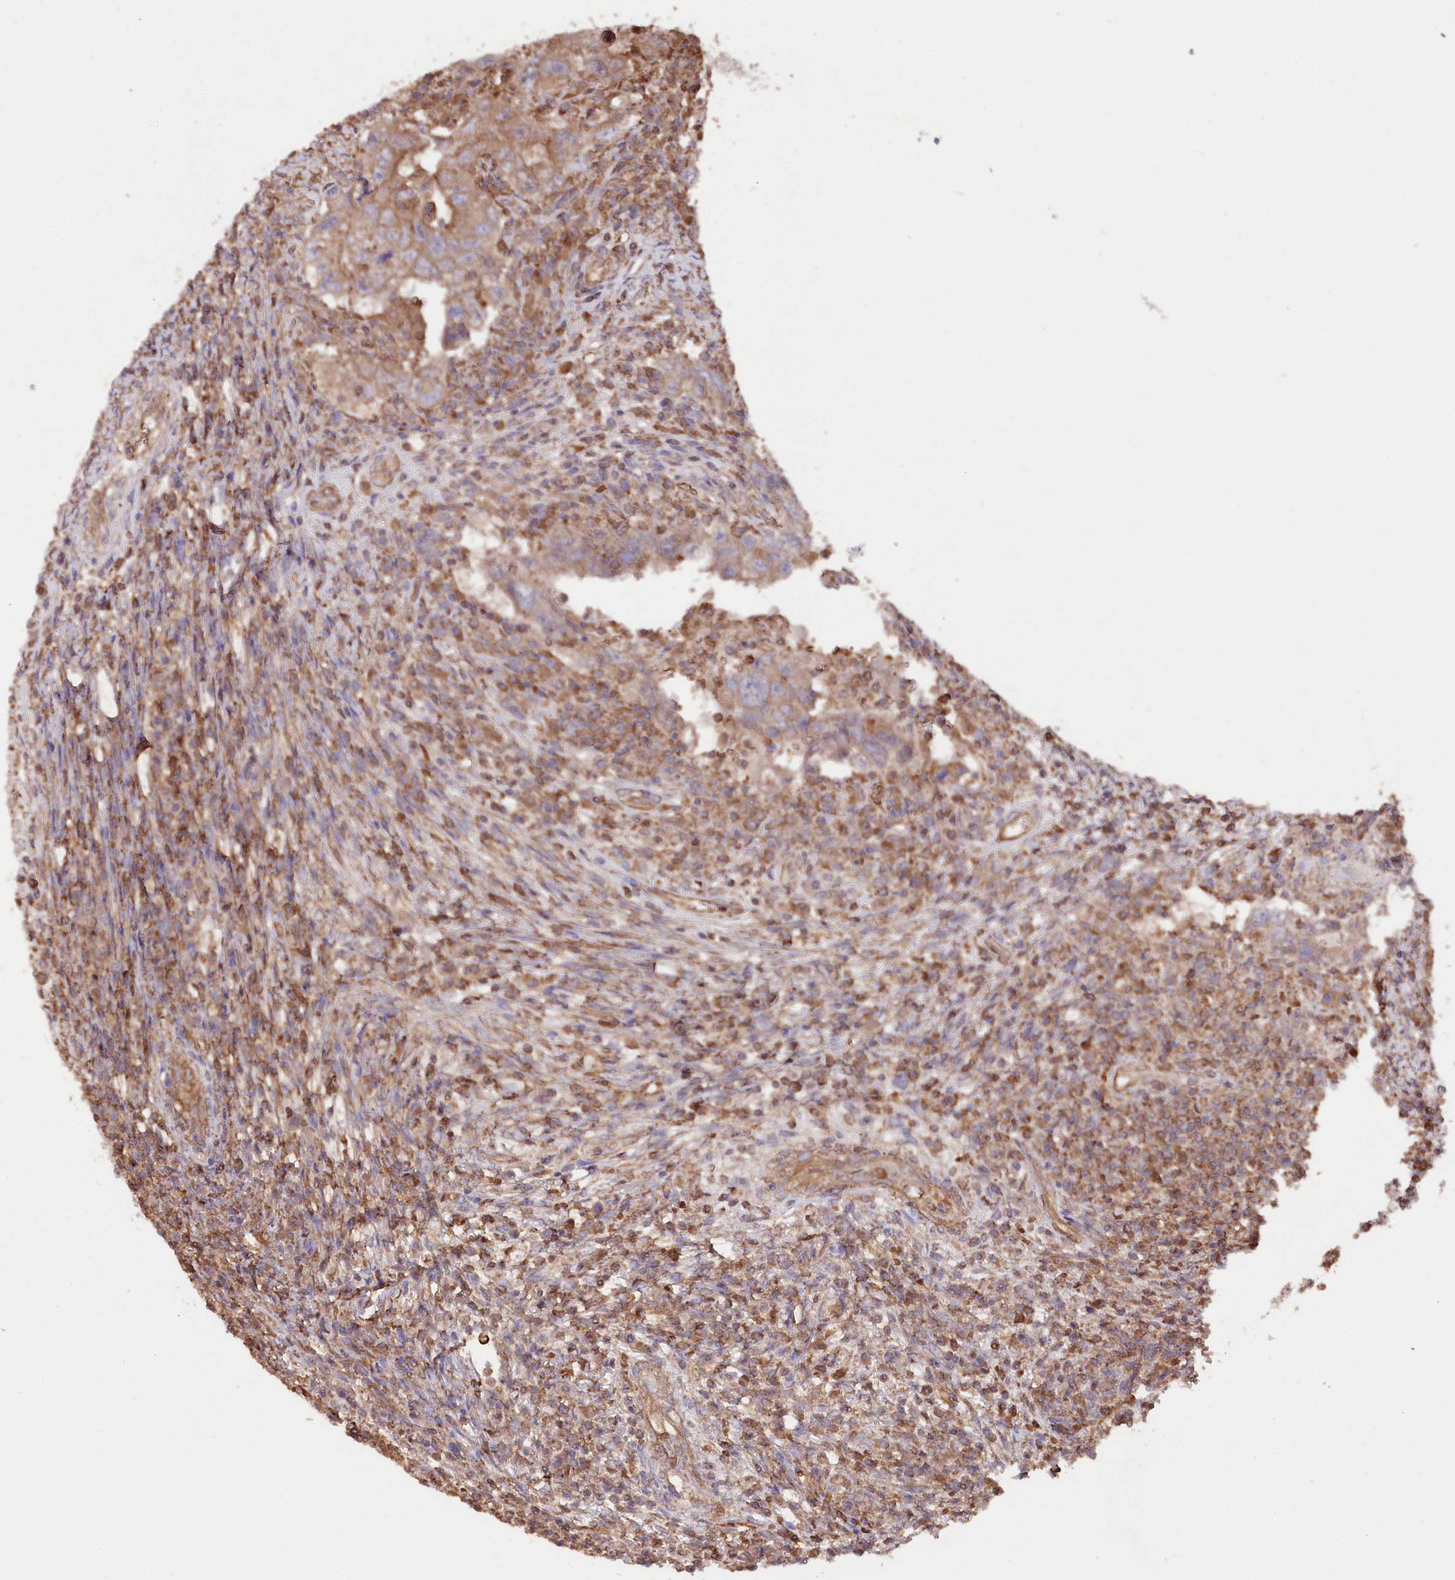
{"staining": {"intensity": "moderate", "quantity": ">75%", "location": "cytoplasmic/membranous"}, "tissue": "testis cancer", "cell_type": "Tumor cells", "image_type": "cancer", "snomed": [{"axis": "morphology", "description": "Carcinoma, Embryonal, NOS"}, {"axis": "topography", "description": "Testis"}], "caption": "Protein positivity by immunohistochemistry displays moderate cytoplasmic/membranous positivity in approximately >75% of tumor cells in testis embryonal carcinoma.", "gene": "LSG1", "patient": {"sex": "male", "age": 26}}